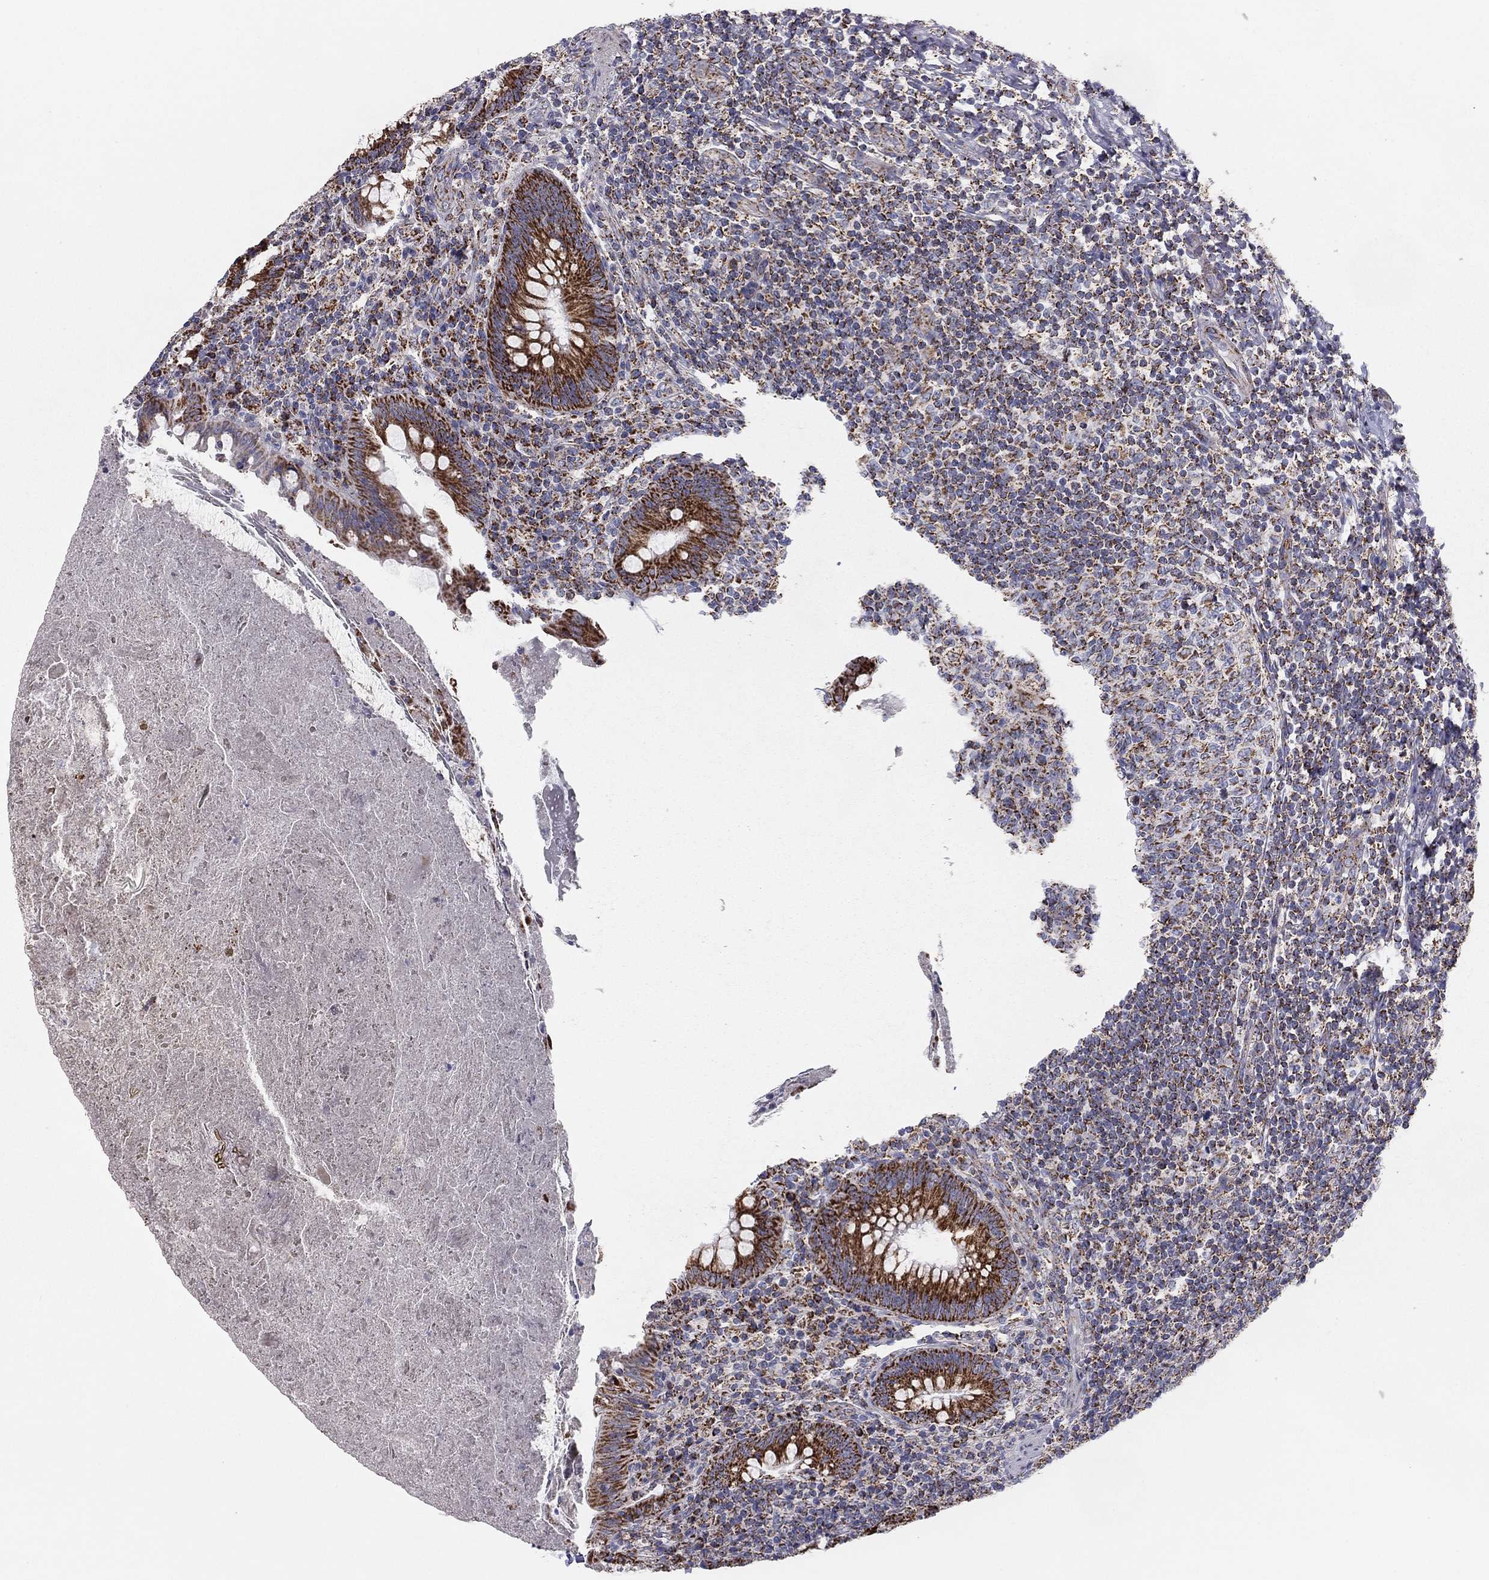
{"staining": {"intensity": "strong", "quantity": ">75%", "location": "cytoplasmic/membranous"}, "tissue": "appendix", "cell_type": "Glandular cells", "image_type": "normal", "snomed": [{"axis": "morphology", "description": "Normal tissue, NOS"}, {"axis": "topography", "description": "Appendix"}], "caption": "The micrograph displays immunohistochemical staining of unremarkable appendix. There is strong cytoplasmic/membranous positivity is present in approximately >75% of glandular cells.", "gene": "NDUFV1", "patient": {"sex": "male", "age": 47}}